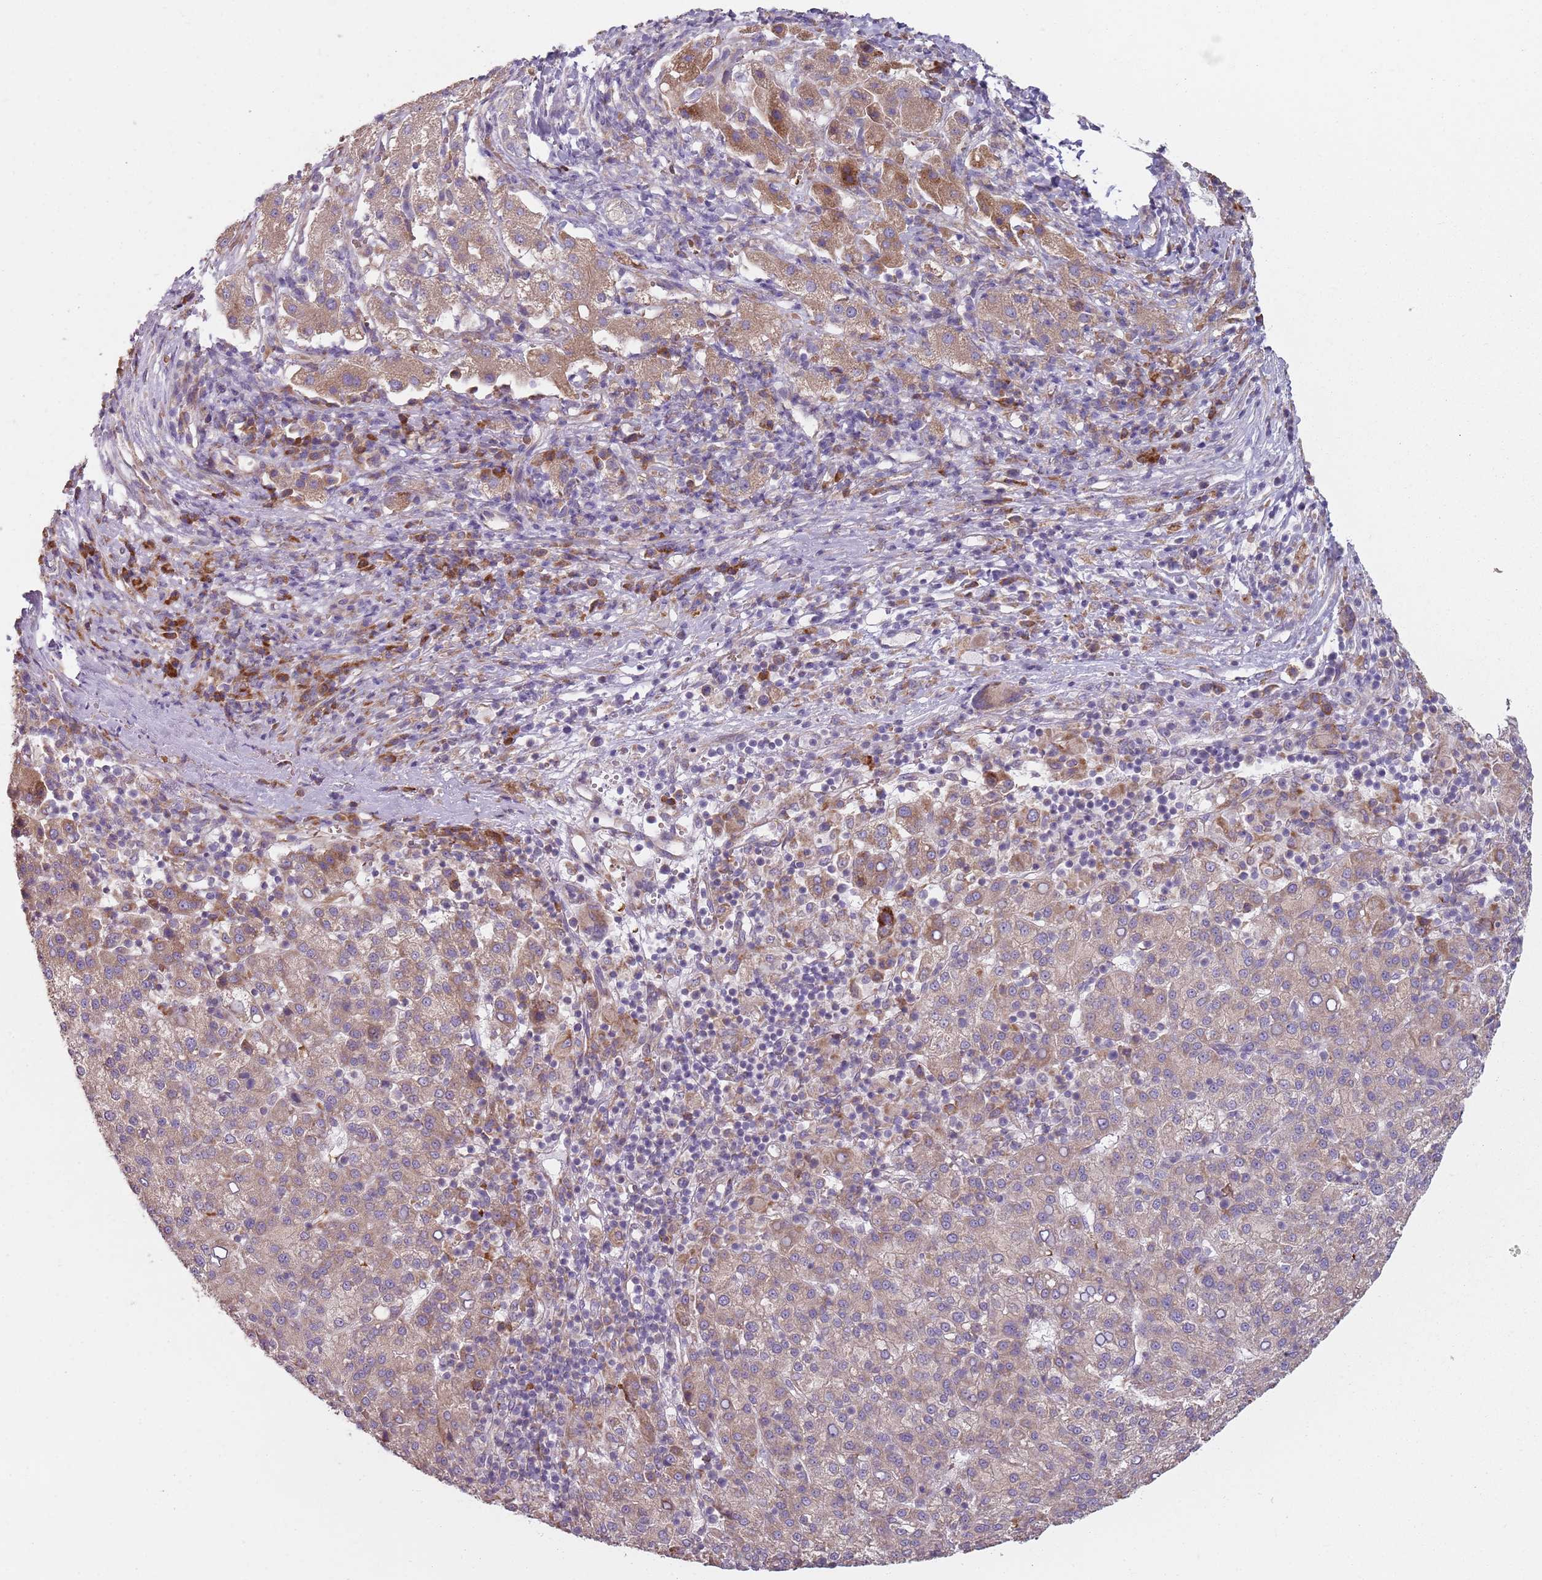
{"staining": {"intensity": "moderate", "quantity": "<25%", "location": "cytoplasmic/membranous"}, "tissue": "liver cancer", "cell_type": "Tumor cells", "image_type": "cancer", "snomed": [{"axis": "morphology", "description": "Carcinoma, Hepatocellular, NOS"}, {"axis": "topography", "description": "Liver"}], "caption": "Immunohistochemical staining of human liver cancer demonstrates moderate cytoplasmic/membranous protein staining in approximately <25% of tumor cells. The staining was performed using DAB (3,3'-diaminobenzidine) to visualize the protein expression in brown, while the nuclei were stained in blue with hematoxylin (Magnification: 20x).", "gene": "SPATA2", "patient": {"sex": "female", "age": 58}}